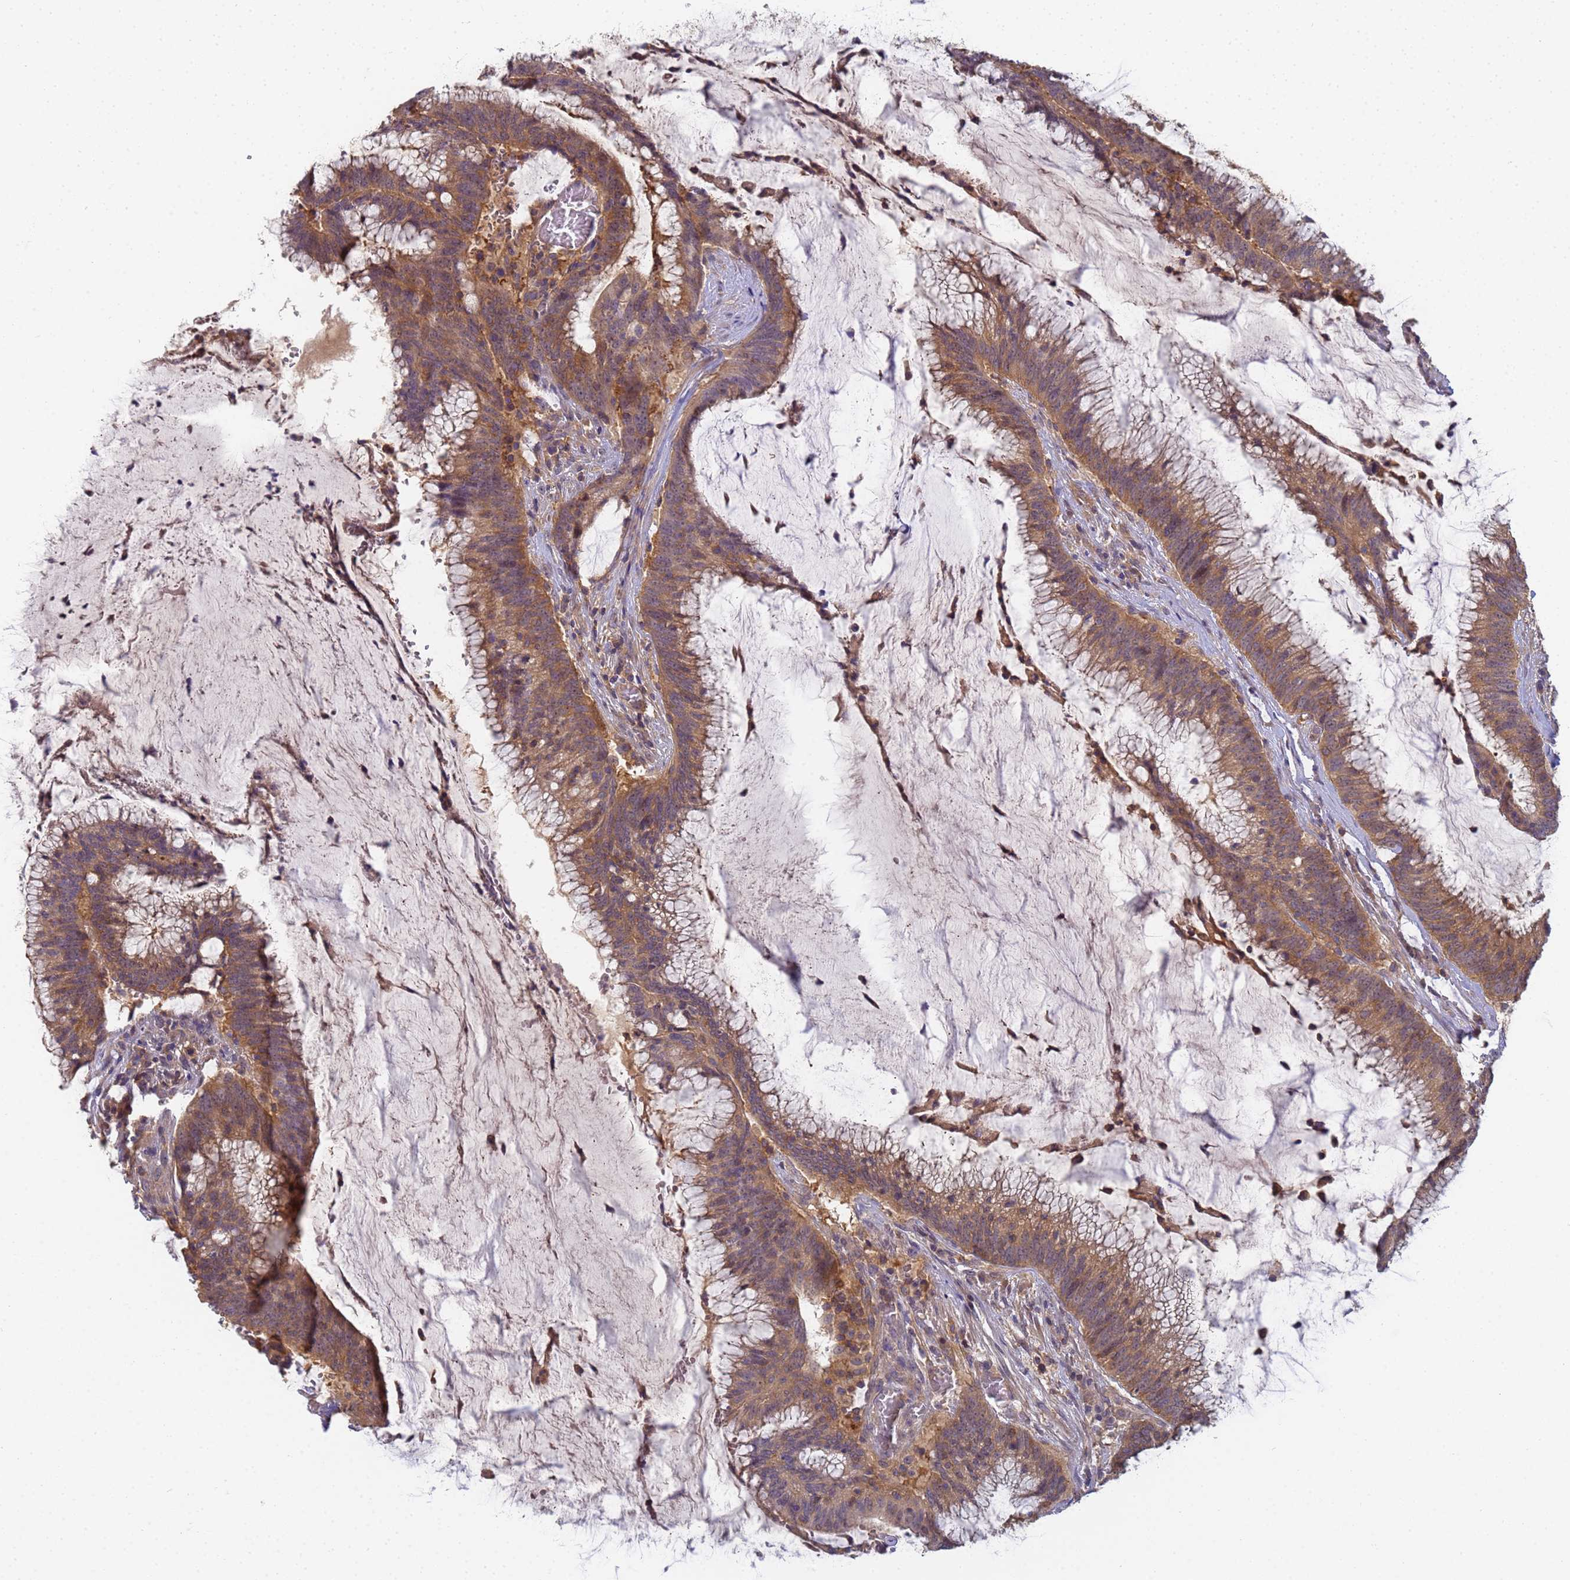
{"staining": {"intensity": "moderate", "quantity": ">75%", "location": "cytoplasmic/membranous"}, "tissue": "colorectal cancer", "cell_type": "Tumor cells", "image_type": "cancer", "snomed": [{"axis": "morphology", "description": "Adenocarcinoma, NOS"}, {"axis": "topography", "description": "Rectum"}], "caption": "About >75% of tumor cells in human adenocarcinoma (colorectal) reveal moderate cytoplasmic/membranous protein expression as visualized by brown immunohistochemical staining.", "gene": "SHARPIN", "patient": {"sex": "female", "age": 77}}